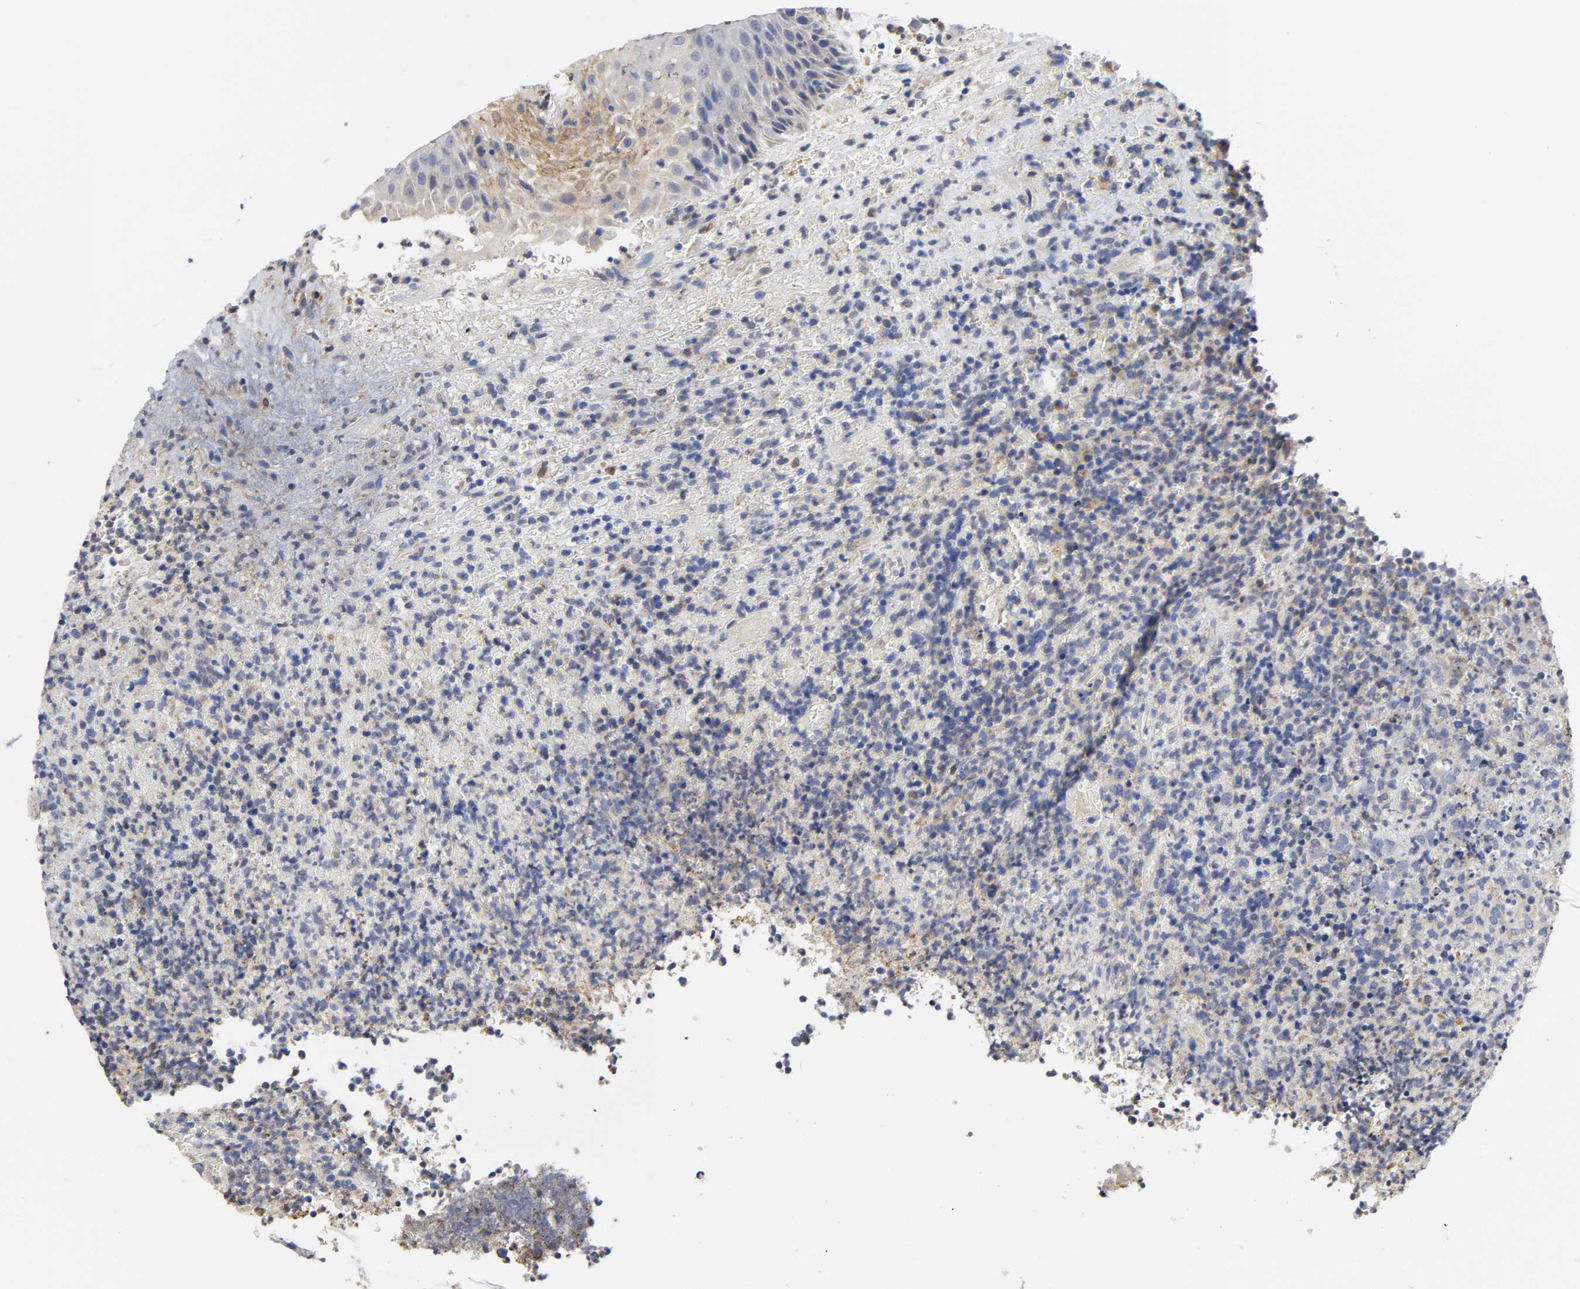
{"staining": {"intensity": "weak", "quantity": "<25%", "location": "cytoplasmic/membranous"}, "tissue": "lymphoma", "cell_type": "Tumor cells", "image_type": "cancer", "snomed": [{"axis": "morphology", "description": "Malignant lymphoma, non-Hodgkin's type, High grade"}, {"axis": "topography", "description": "Tonsil"}], "caption": "A micrograph of high-grade malignant lymphoma, non-Hodgkin's type stained for a protein displays no brown staining in tumor cells.", "gene": "HCK", "patient": {"sex": "female", "age": 36}}